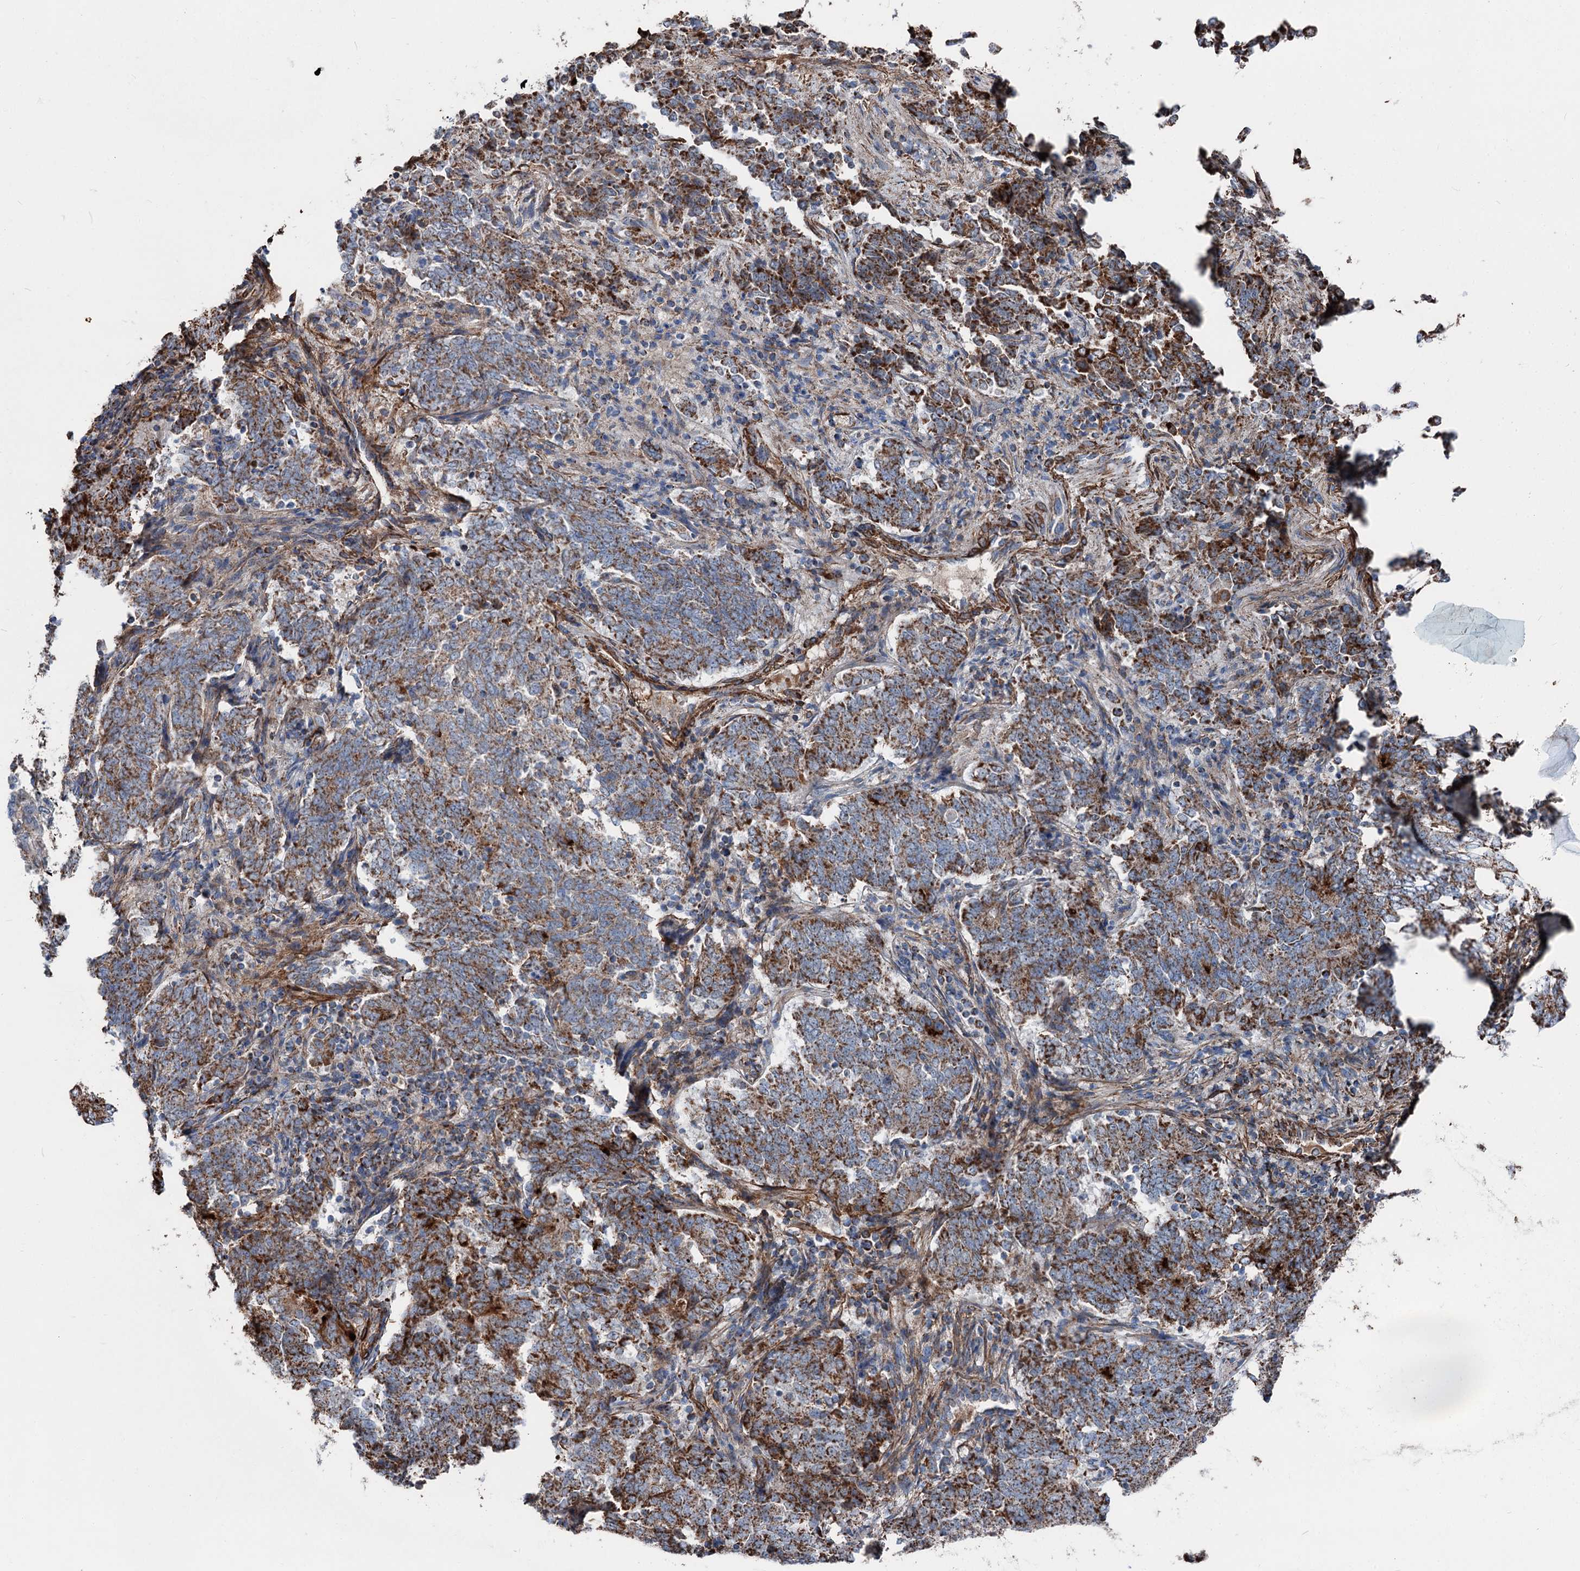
{"staining": {"intensity": "strong", "quantity": ">75%", "location": "cytoplasmic/membranous"}, "tissue": "endometrial cancer", "cell_type": "Tumor cells", "image_type": "cancer", "snomed": [{"axis": "morphology", "description": "Adenocarcinoma, NOS"}, {"axis": "topography", "description": "Endometrium"}], "caption": "High-power microscopy captured an IHC micrograph of adenocarcinoma (endometrial), revealing strong cytoplasmic/membranous expression in approximately >75% of tumor cells. Nuclei are stained in blue.", "gene": "DDIAS", "patient": {"sex": "female", "age": 80}}